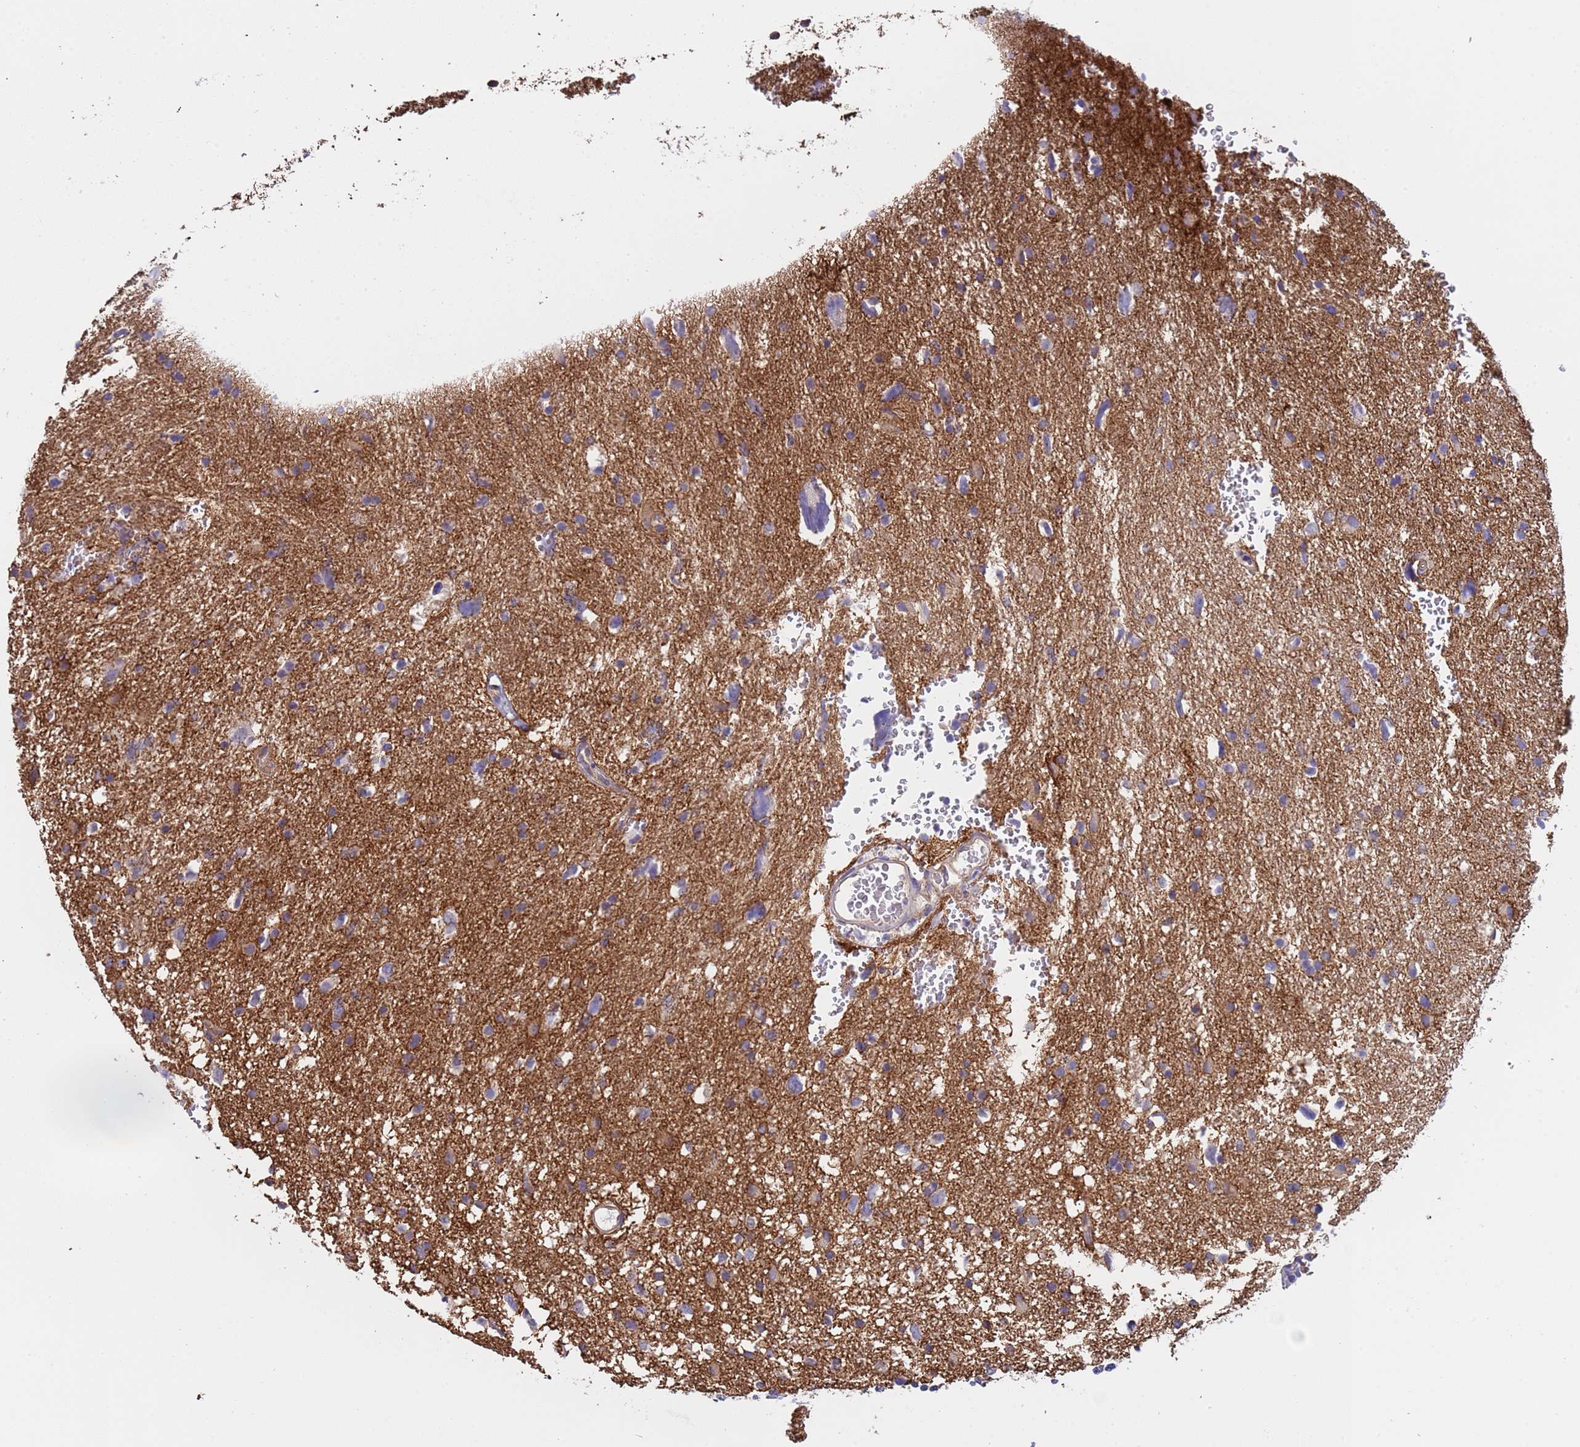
{"staining": {"intensity": "weak", "quantity": "25%-75%", "location": "cytoplasmic/membranous"}, "tissue": "glioma", "cell_type": "Tumor cells", "image_type": "cancer", "snomed": [{"axis": "morphology", "description": "Glioma, malignant, High grade"}, {"axis": "topography", "description": "Brain"}], "caption": "High-power microscopy captured an immunohistochemistry (IHC) micrograph of malignant high-grade glioma, revealing weak cytoplasmic/membranous expression in approximately 25%-75% of tumor cells. The staining was performed using DAB (3,3'-diaminobenzidine), with brown indicating positive protein expression. Nuclei are stained blue with hematoxylin.", "gene": "ZNF248", "patient": {"sex": "male", "age": 61}}